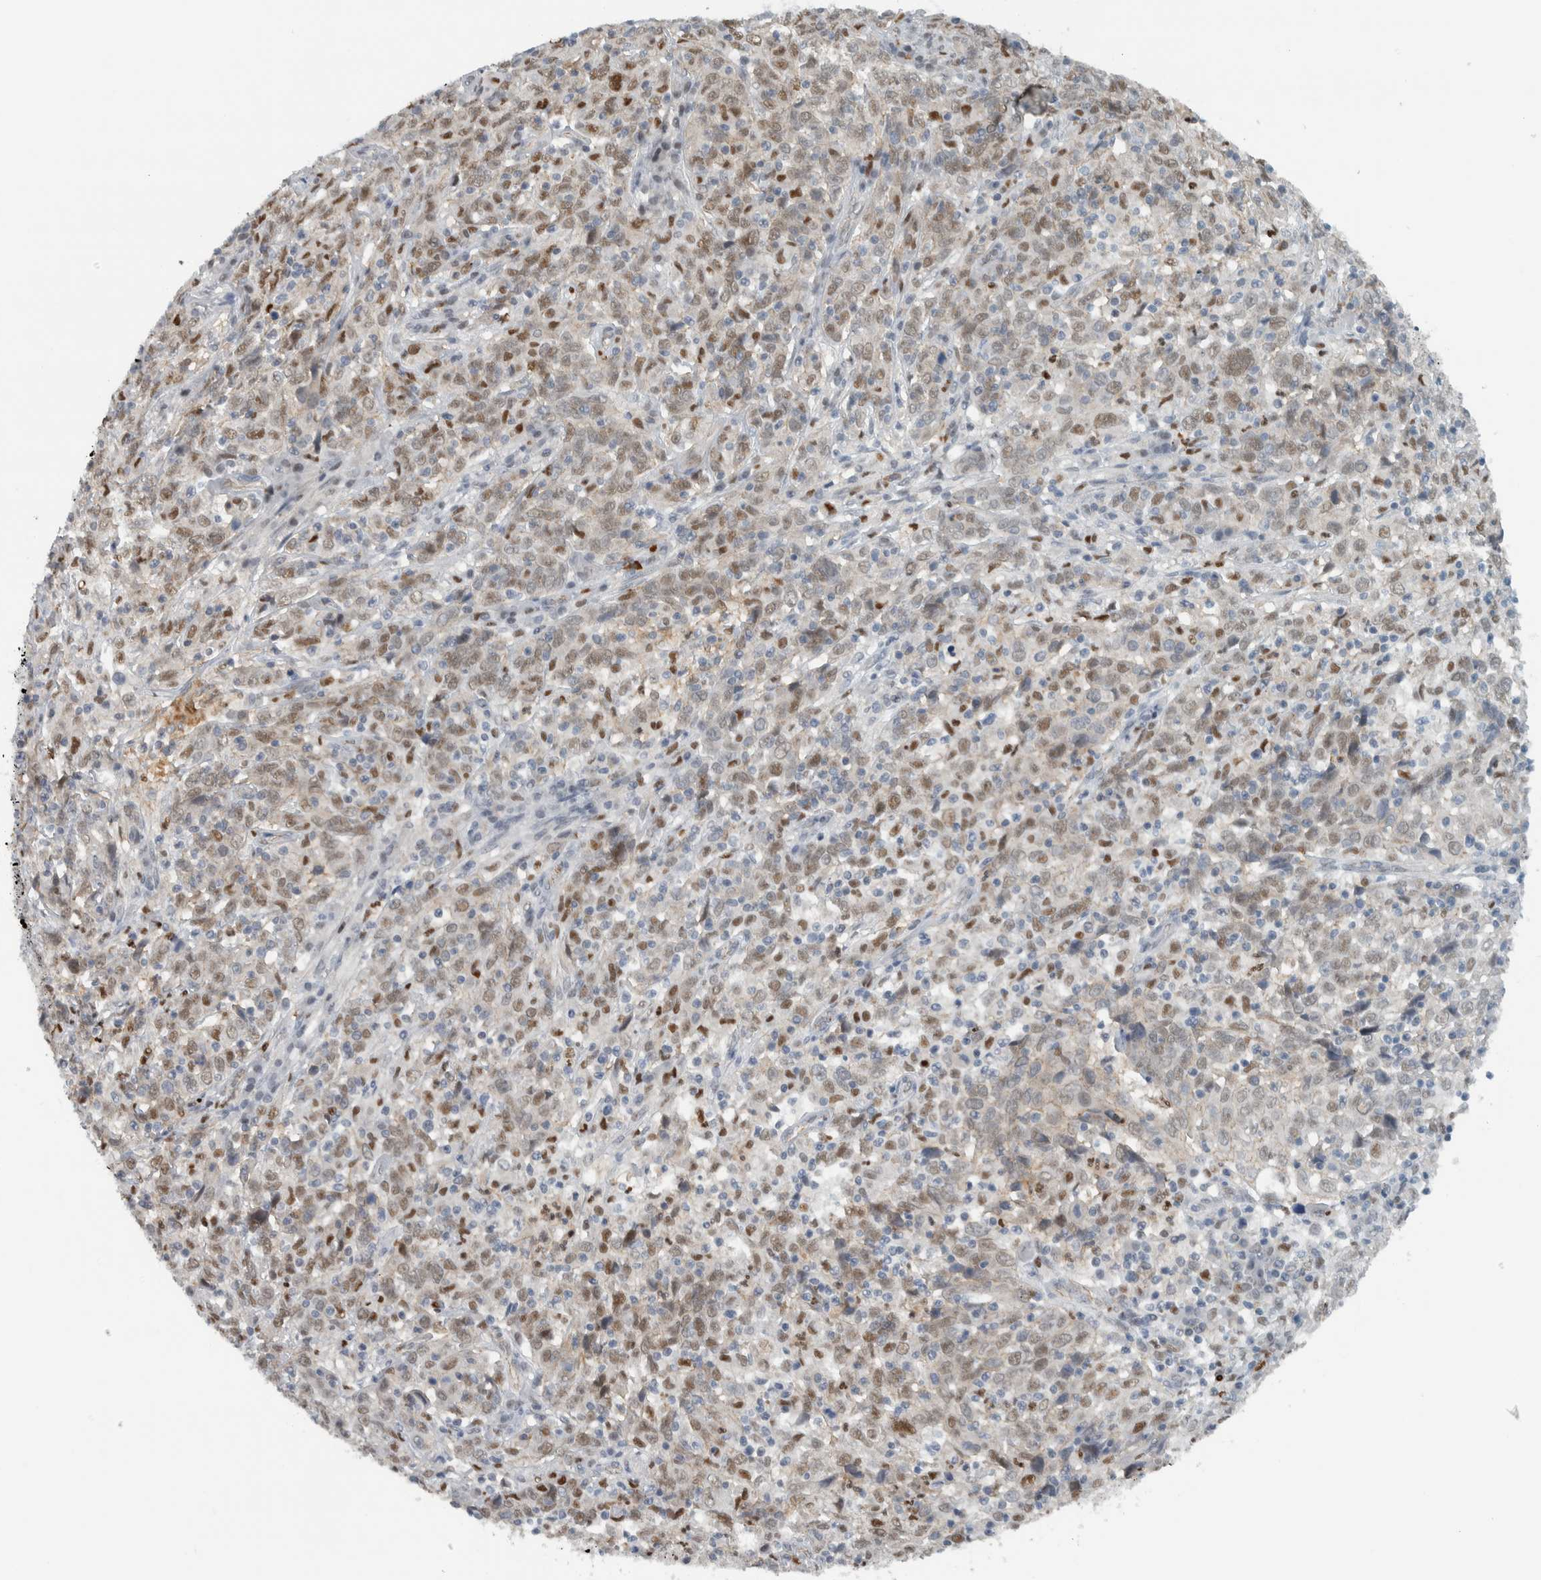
{"staining": {"intensity": "weak", "quantity": ">75%", "location": "nuclear"}, "tissue": "cervical cancer", "cell_type": "Tumor cells", "image_type": "cancer", "snomed": [{"axis": "morphology", "description": "Squamous cell carcinoma, NOS"}, {"axis": "topography", "description": "Cervix"}], "caption": "Tumor cells reveal low levels of weak nuclear staining in about >75% of cells in squamous cell carcinoma (cervical).", "gene": "ADPRM", "patient": {"sex": "female", "age": 46}}